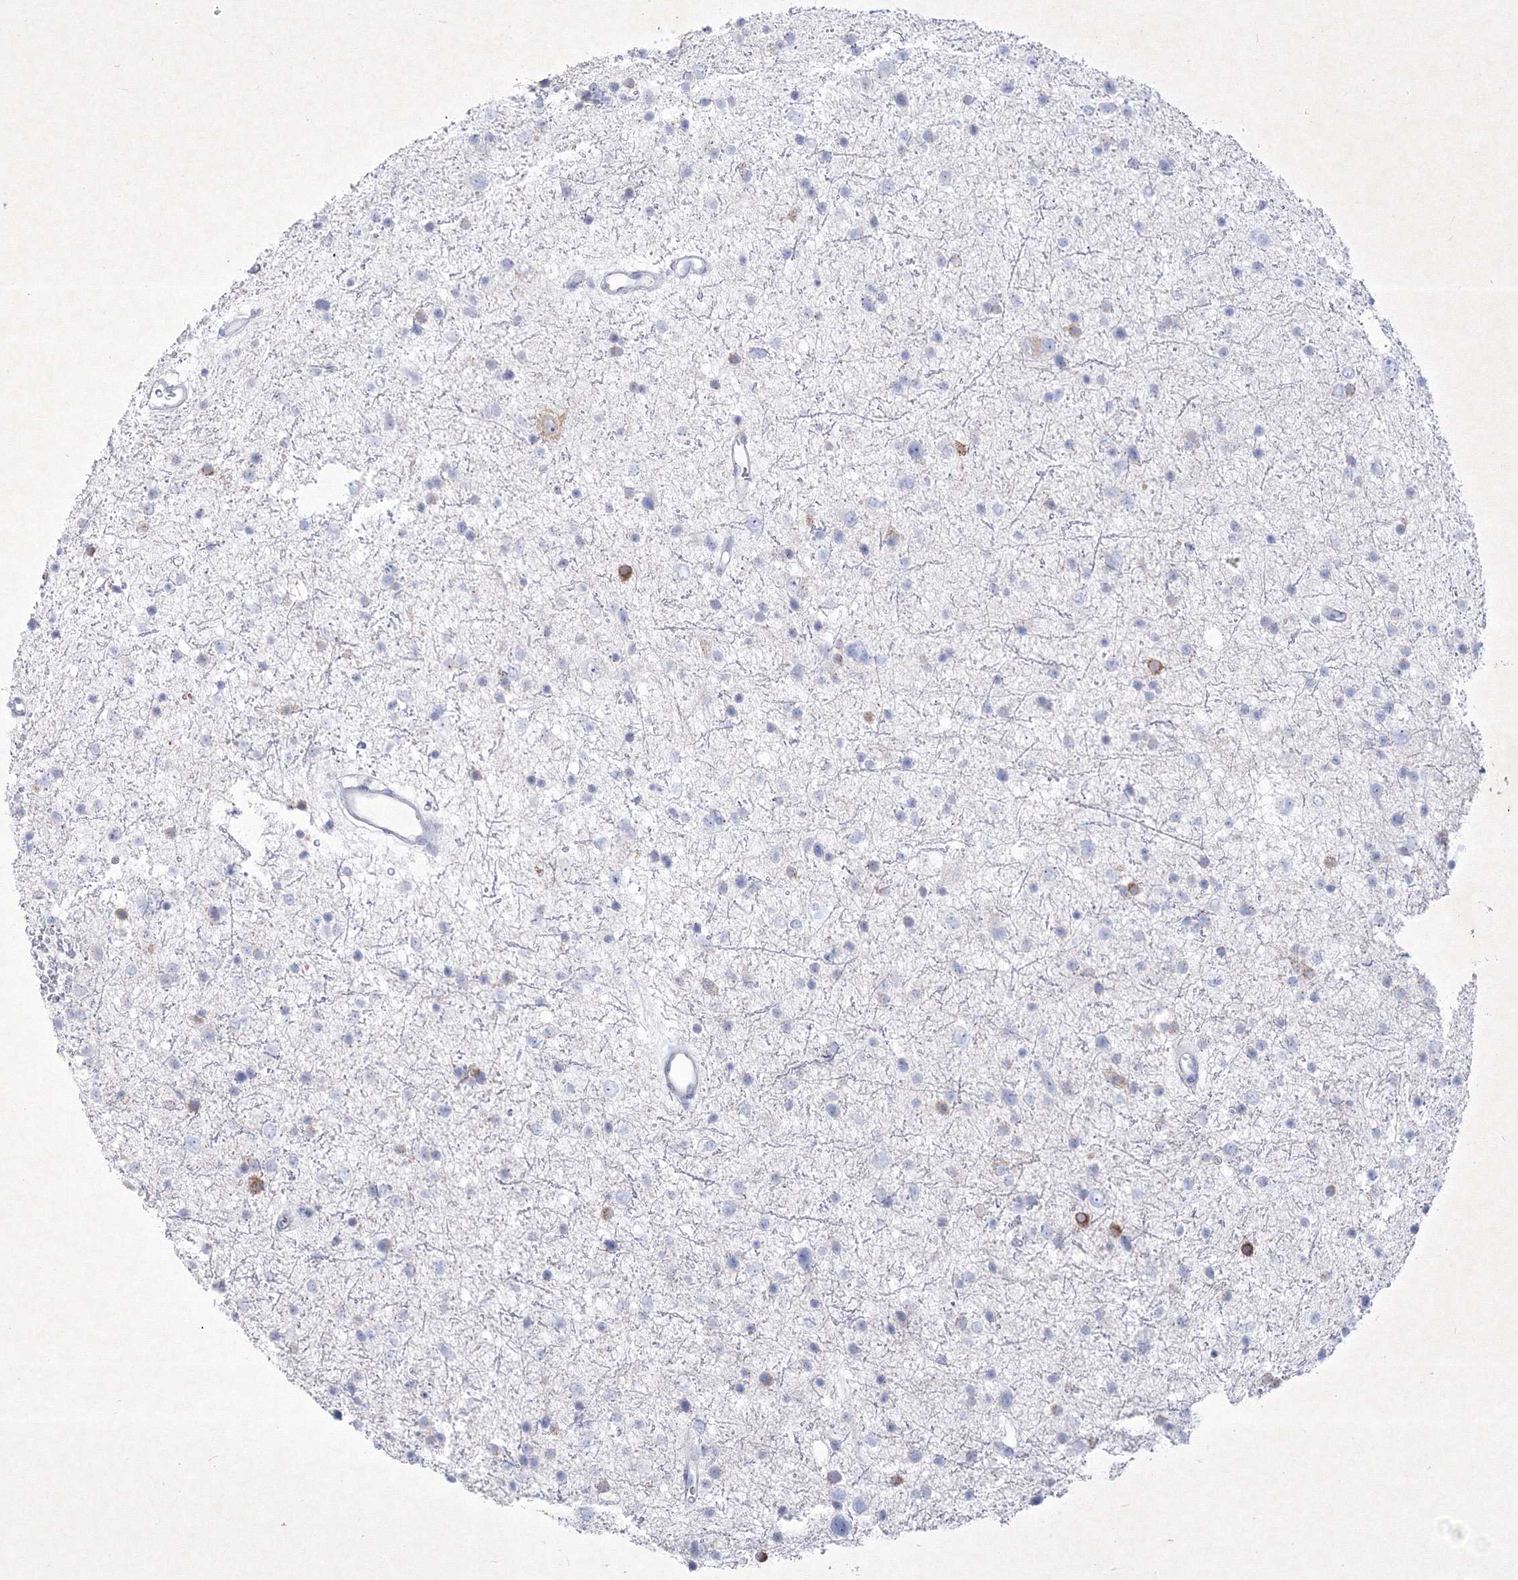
{"staining": {"intensity": "negative", "quantity": "none", "location": "none"}, "tissue": "glioma", "cell_type": "Tumor cells", "image_type": "cancer", "snomed": [{"axis": "morphology", "description": "Glioma, malignant, Low grade"}, {"axis": "topography", "description": "Brain"}], "caption": "A high-resolution image shows IHC staining of glioma, which demonstrates no significant expression in tumor cells.", "gene": "TMEM139", "patient": {"sex": "female", "age": 37}}